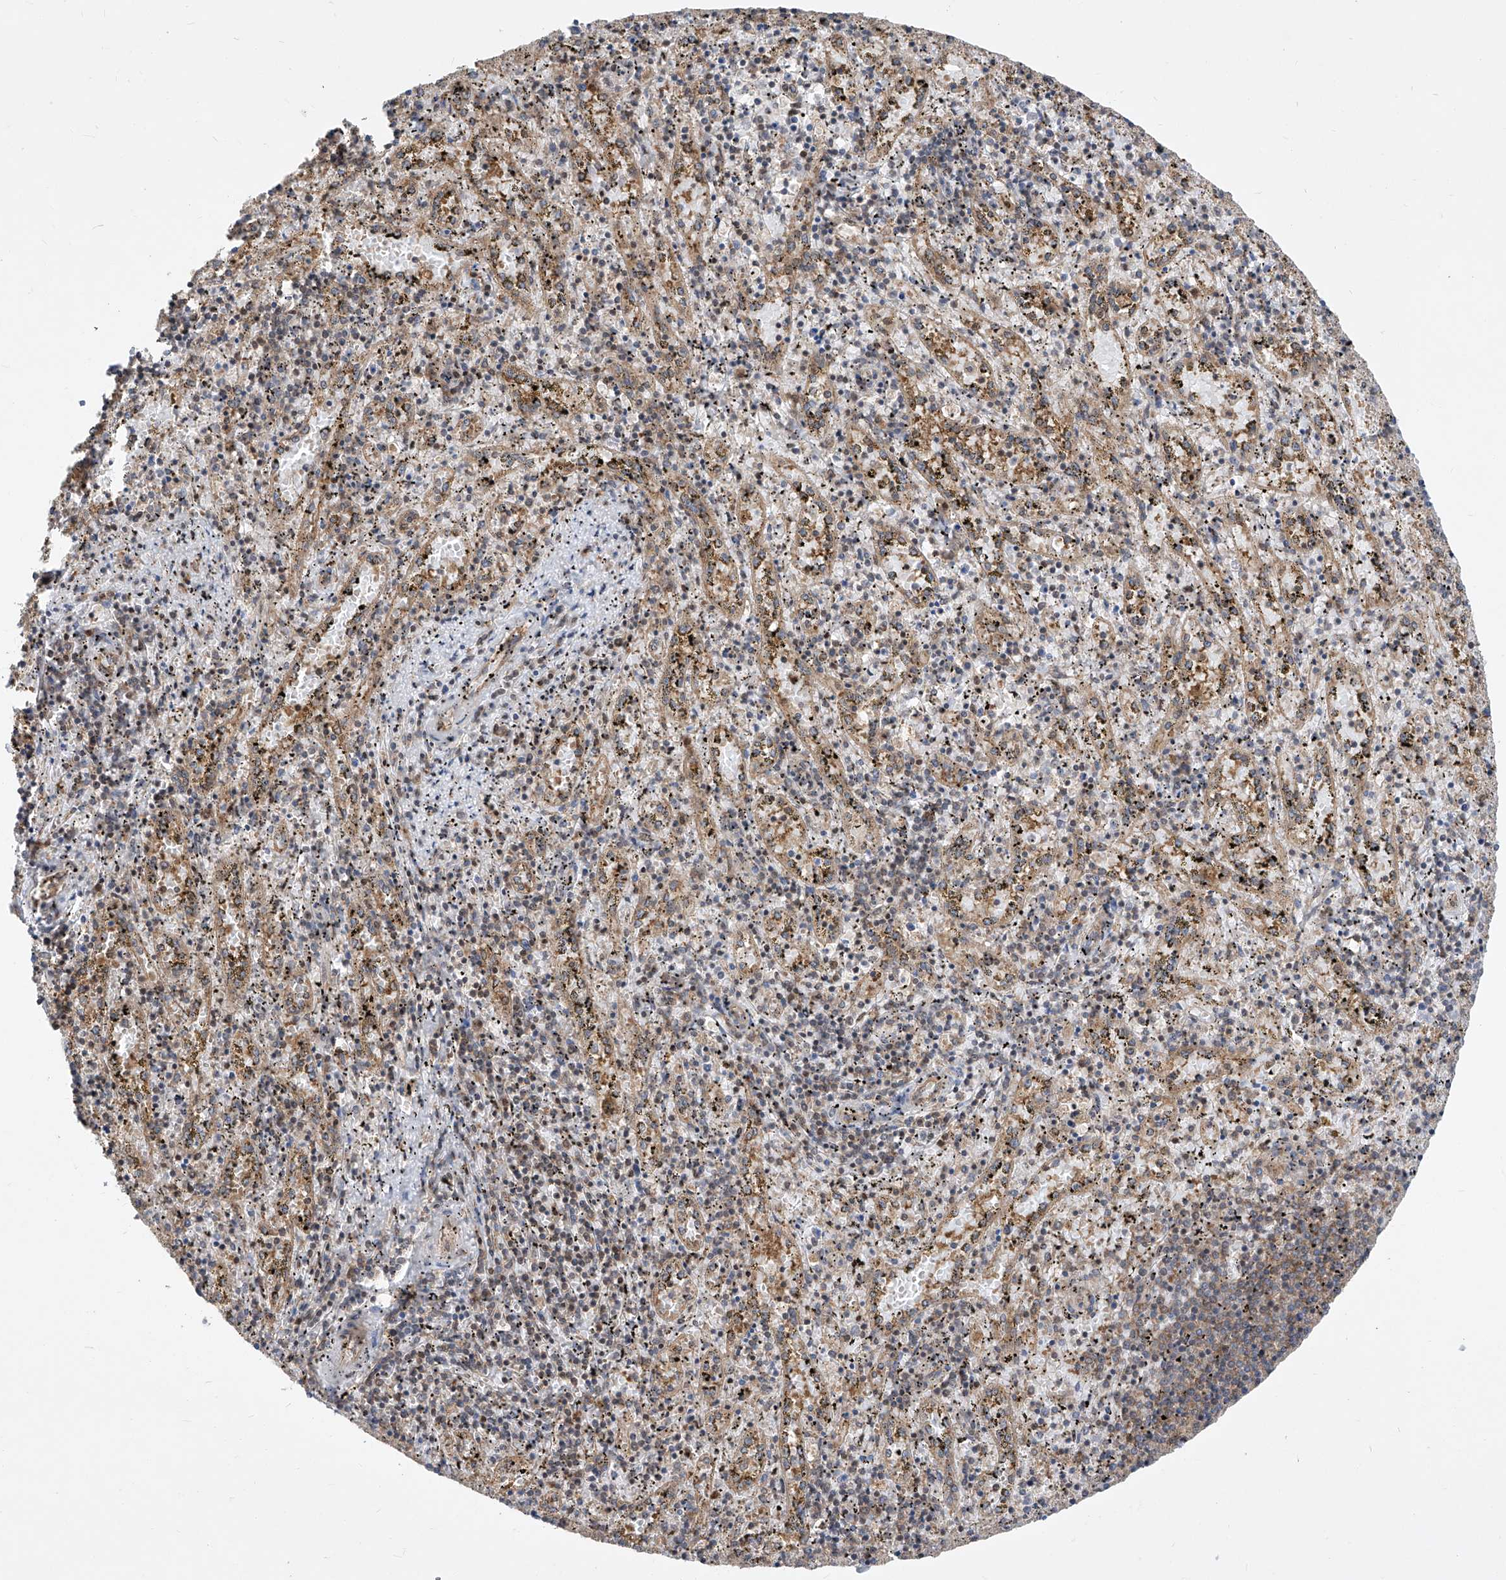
{"staining": {"intensity": "weak", "quantity": "25%-75%", "location": "cytoplasmic/membranous"}, "tissue": "spleen", "cell_type": "Cells in red pulp", "image_type": "normal", "snomed": [{"axis": "morphology", "description": "Normal tissue, NOS"}, {"axis": "topography", "description": "Spleen"}], "caption": "DAB immunohistochemical staining of unremarkable human spleen exhibits weak cytoplasmic/membranous protein expression in approximately 25%-75% of cells in red pulp.", "gene": "EIF3M", "patient": {"sex": "male", "age": 11}}